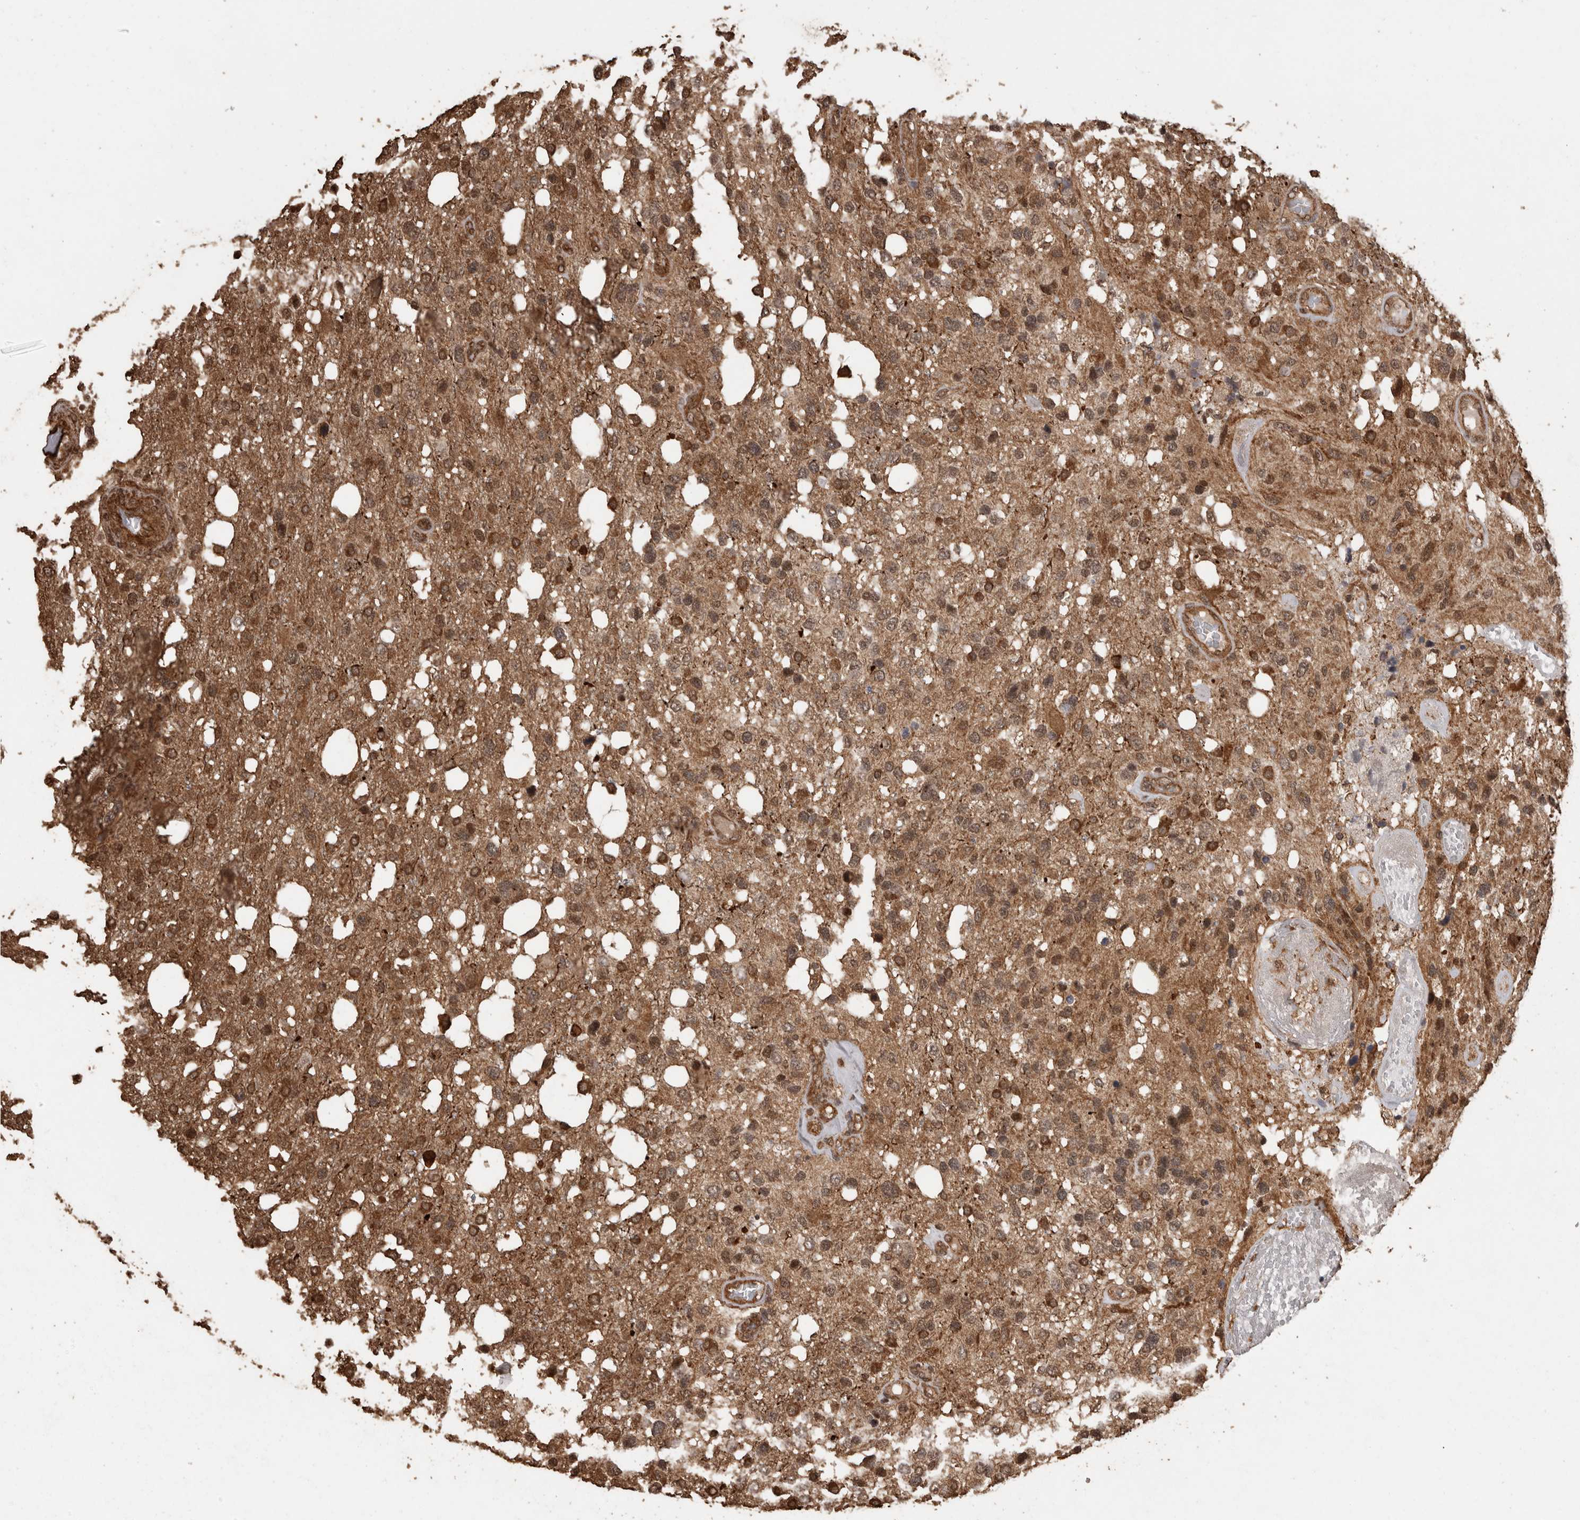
{"staining": {"intensity": "moderate", "quantity": ">75%", "location": "cytoplasmic/membranous"}, "tissue": "glioma", "cell_type": "Tumor cells", "image_type": "cancer", "snomed": [{"axis": "morphology", "description": "Glioma, malignant, High grade"}, {"axis": "topography", "description": "Brain"}], "caption": "Immunohistochemical staining of glioma demonstrates moderate cytoplasmic/membranous protein expression in about >75% of tumor cells.", "gene": "PINK1", "patient": {"sex": "female", "age": 58}}